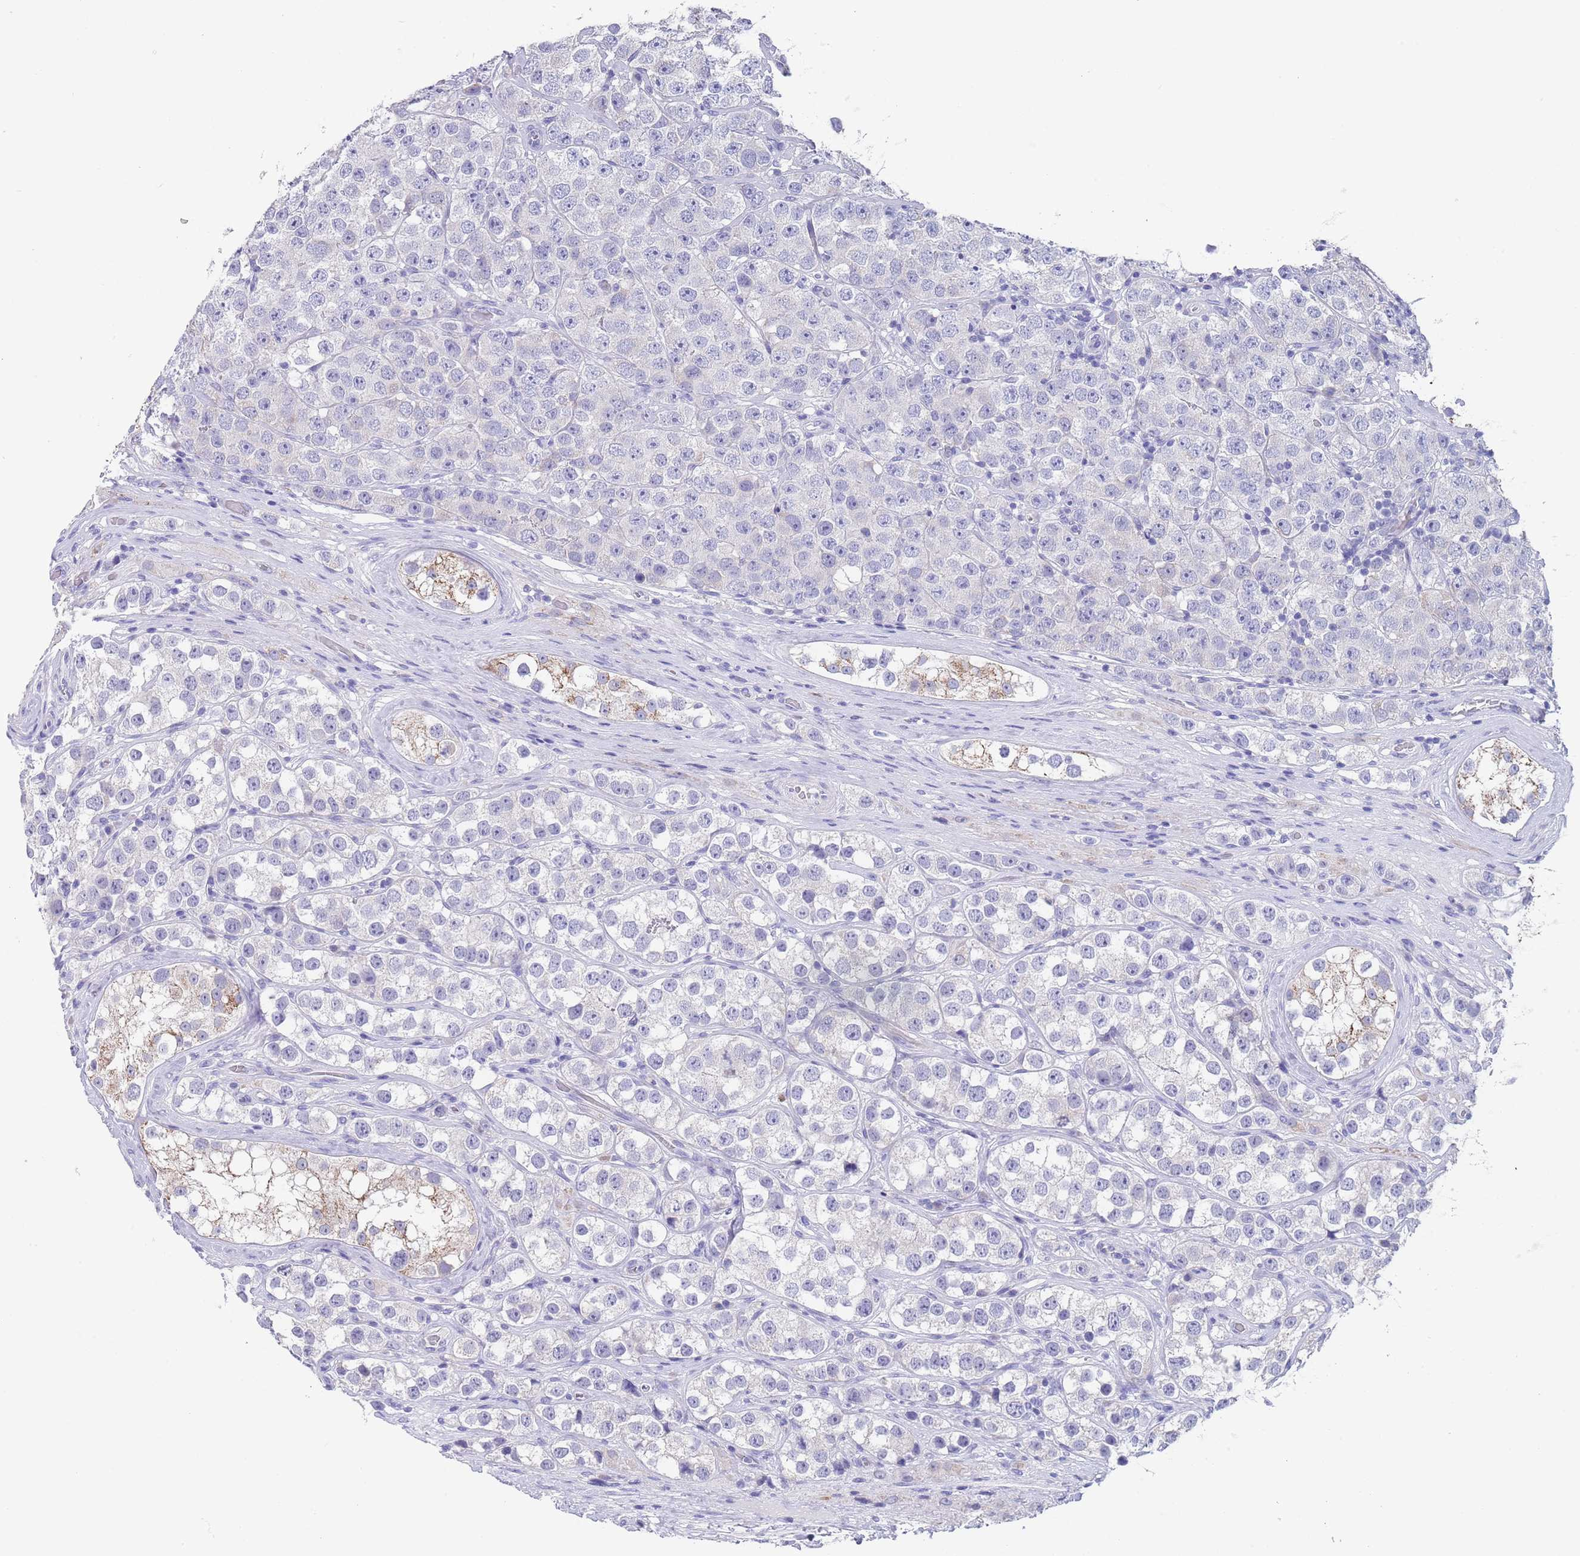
{"staining": {"intensity": "negative", "quantity": "none", "location": "none"}, "tissue": "testis cancer", "cell_type": "Tumor cells", "image_type": "cancer", "snomed": [{"axis": "morphology", "description": "Seminoma, NOS"}, {"axis": "topography", "description": "Testis"}], "caption": "IHC histopathology image of human seminoma (testis) stained for a protein (brown), which demonstrates no positivity in tumor cells.", "gene": "SPIRE2", "patient": {"sex": "male", "age": 28}}